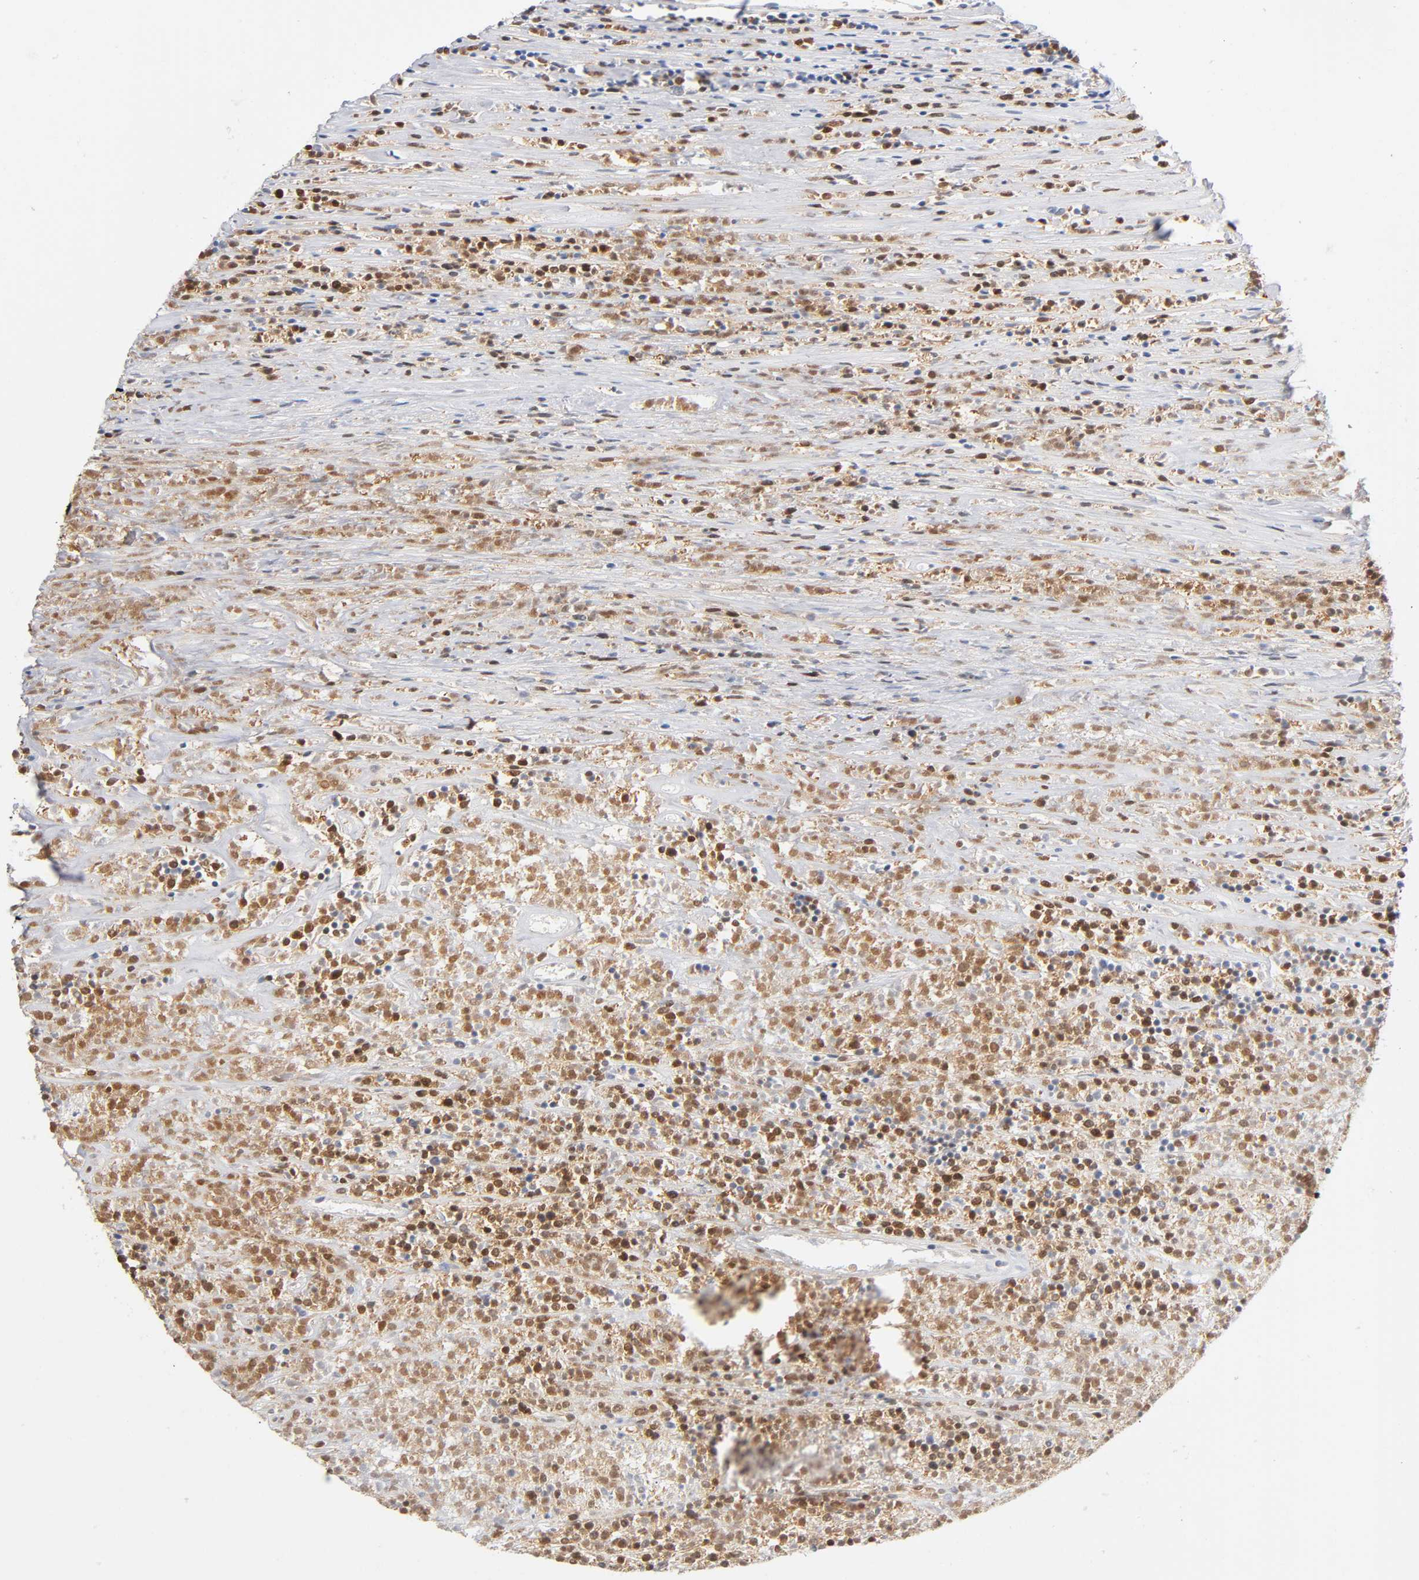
{"staining": {"intensity": "moderate", "quantity": ">75%", "location": "nuclear"}, "tissue": "lymphoma", "cell_type": "Tumor cells", "image_type": "cancer", "snomed": [{"axis": "morphology", "description": "Malignant lymphoma, non-Hodgkin's type, High grade"}, {"axis": "topography", "description": "Lymph node"}], "caption": "There is medium levels of moderate nuclear expression in tumor cells of malignant lymphoma, non-Hodgkin's type (high-grade), as demonstrated by immunohistochemical staining (brown color).", "gene": "ILKAP", "patient": {"sex": "female", "age": 73}}